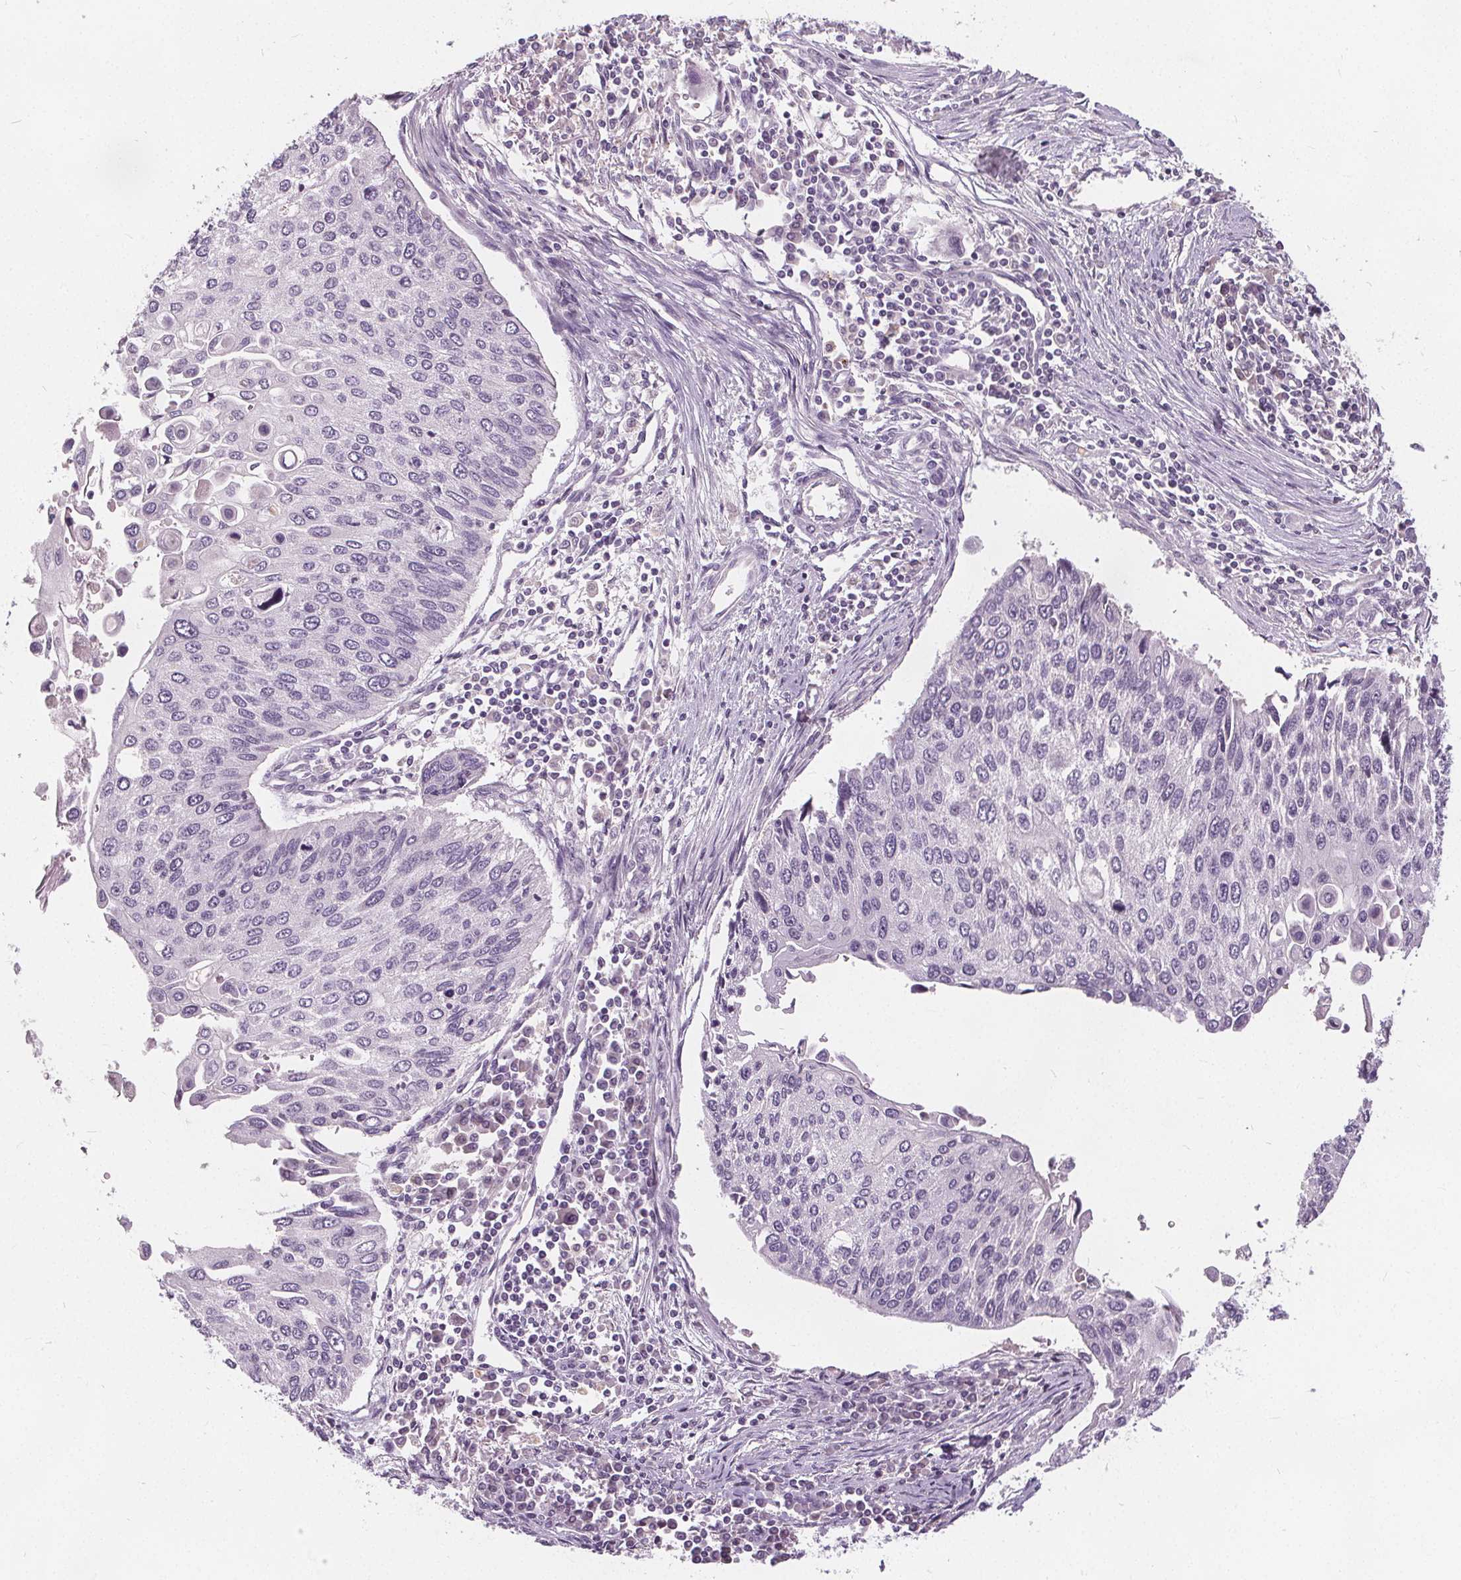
{"staining": {"intensity": "negative", "quantity": "none", "location": "none"}, "tissue": "lung cancer", "cell_type": "Tumor cells", "image_type": "cancer", "snomed": [{"axis": "morphology", "description": "Squamous cell carcinoma, NOS"}, {"axis": "morphology", "description": "Squamous cell carcinoma, metastatic, NOS"}, {"axis": "topography", "description": "Lung"}], "caption": "High magnification brightfield microscopy of lung squamous cell carcinoma stained with DAB (3,3'-diaminobenzidine) (brown) and counterstained with hematoxylin (blue): tumor cells show no significant positivity.", "gene": "PLA2G2E", "patient": {"sex": "male", "age": 63}}